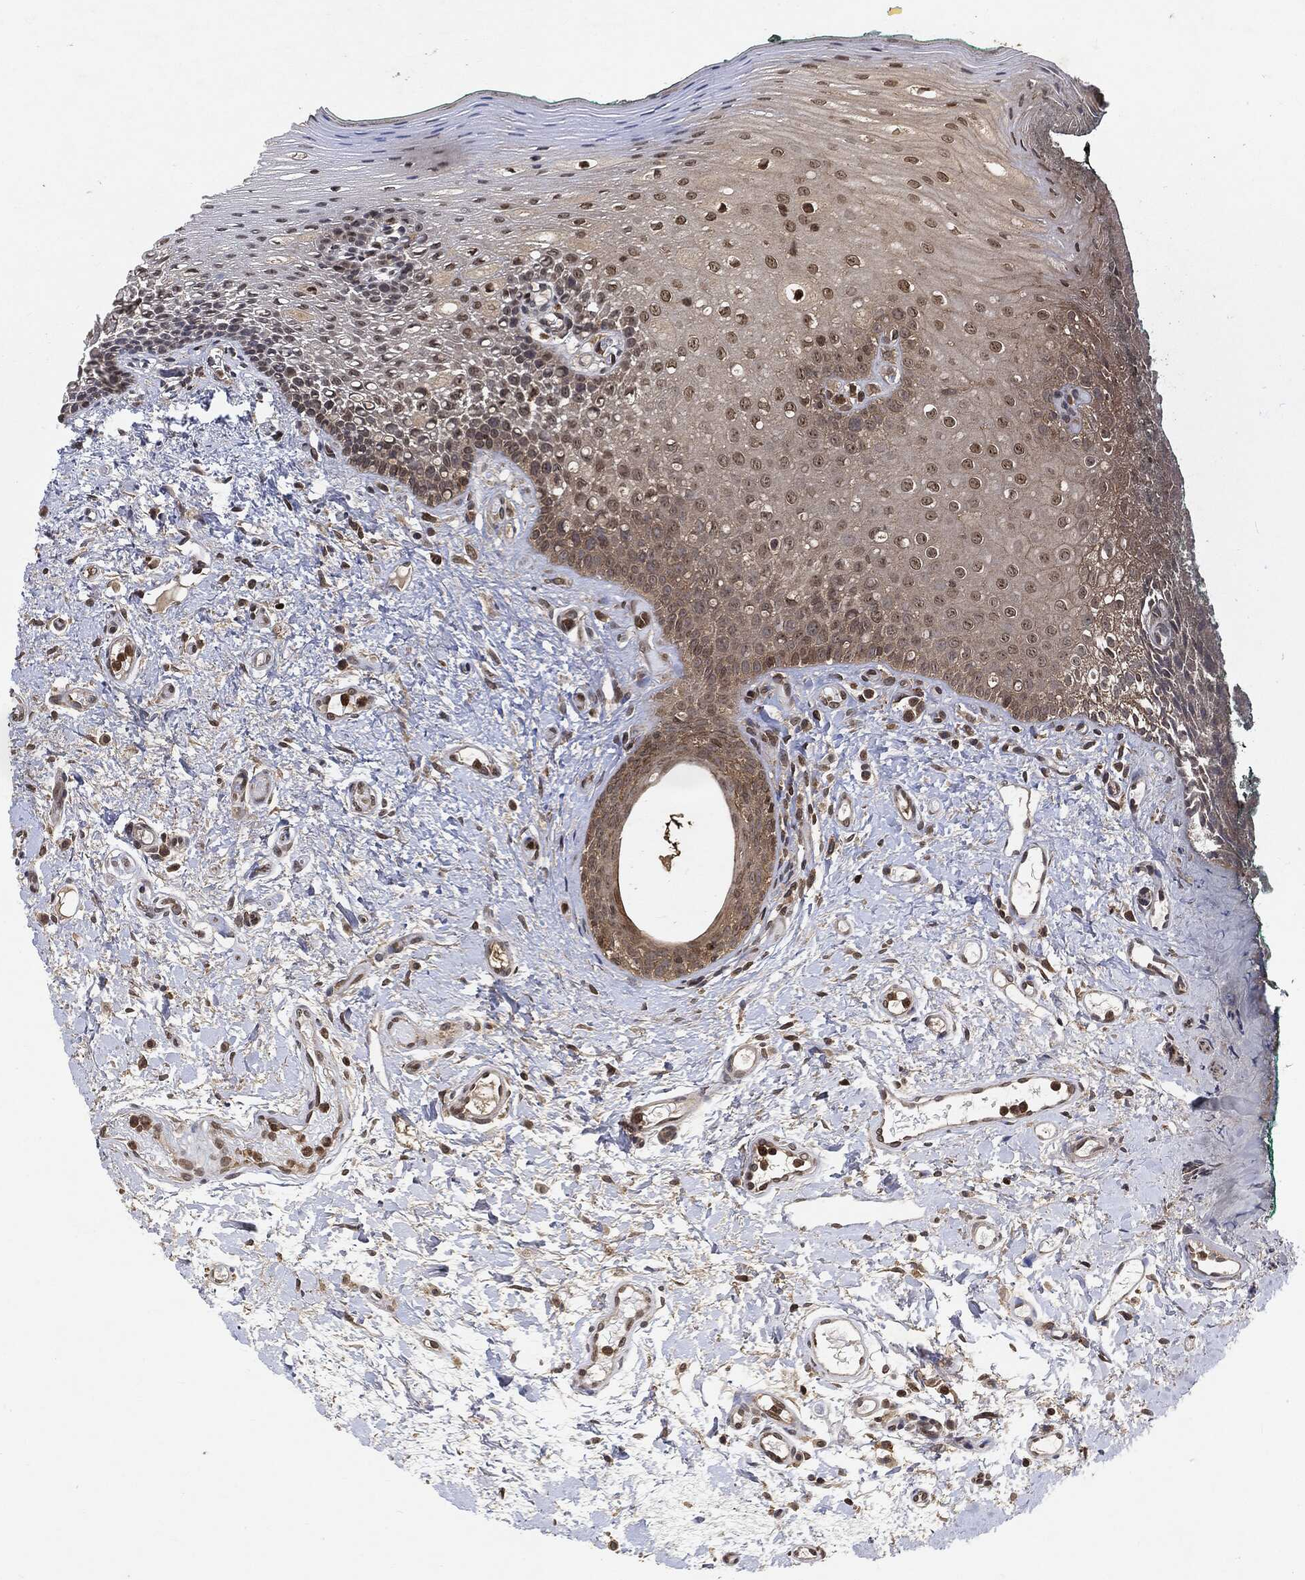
{"staining": {"intensity": "weak", "quantity": "25%-75%", "location": "cytoplasmic/membranous,nuclear"}, "tissue": "oral mucosa", "cell_type": "Squamous epithelial cells", "image_type": "normal", "snomed": [{"axis": "morphology", "description": "Normal tissue, NOS"}, {"axis": "topography", "description": "Oral tissue"}], "caption": "Protein staining of normal oral mucosa reveals weak cytoplasmic/membranous,nuclear staining in approximately 25%-75% of squamous epithelial cells.", "gene": "ZNF226", "patient": {"sex": "female", "age": 83}}